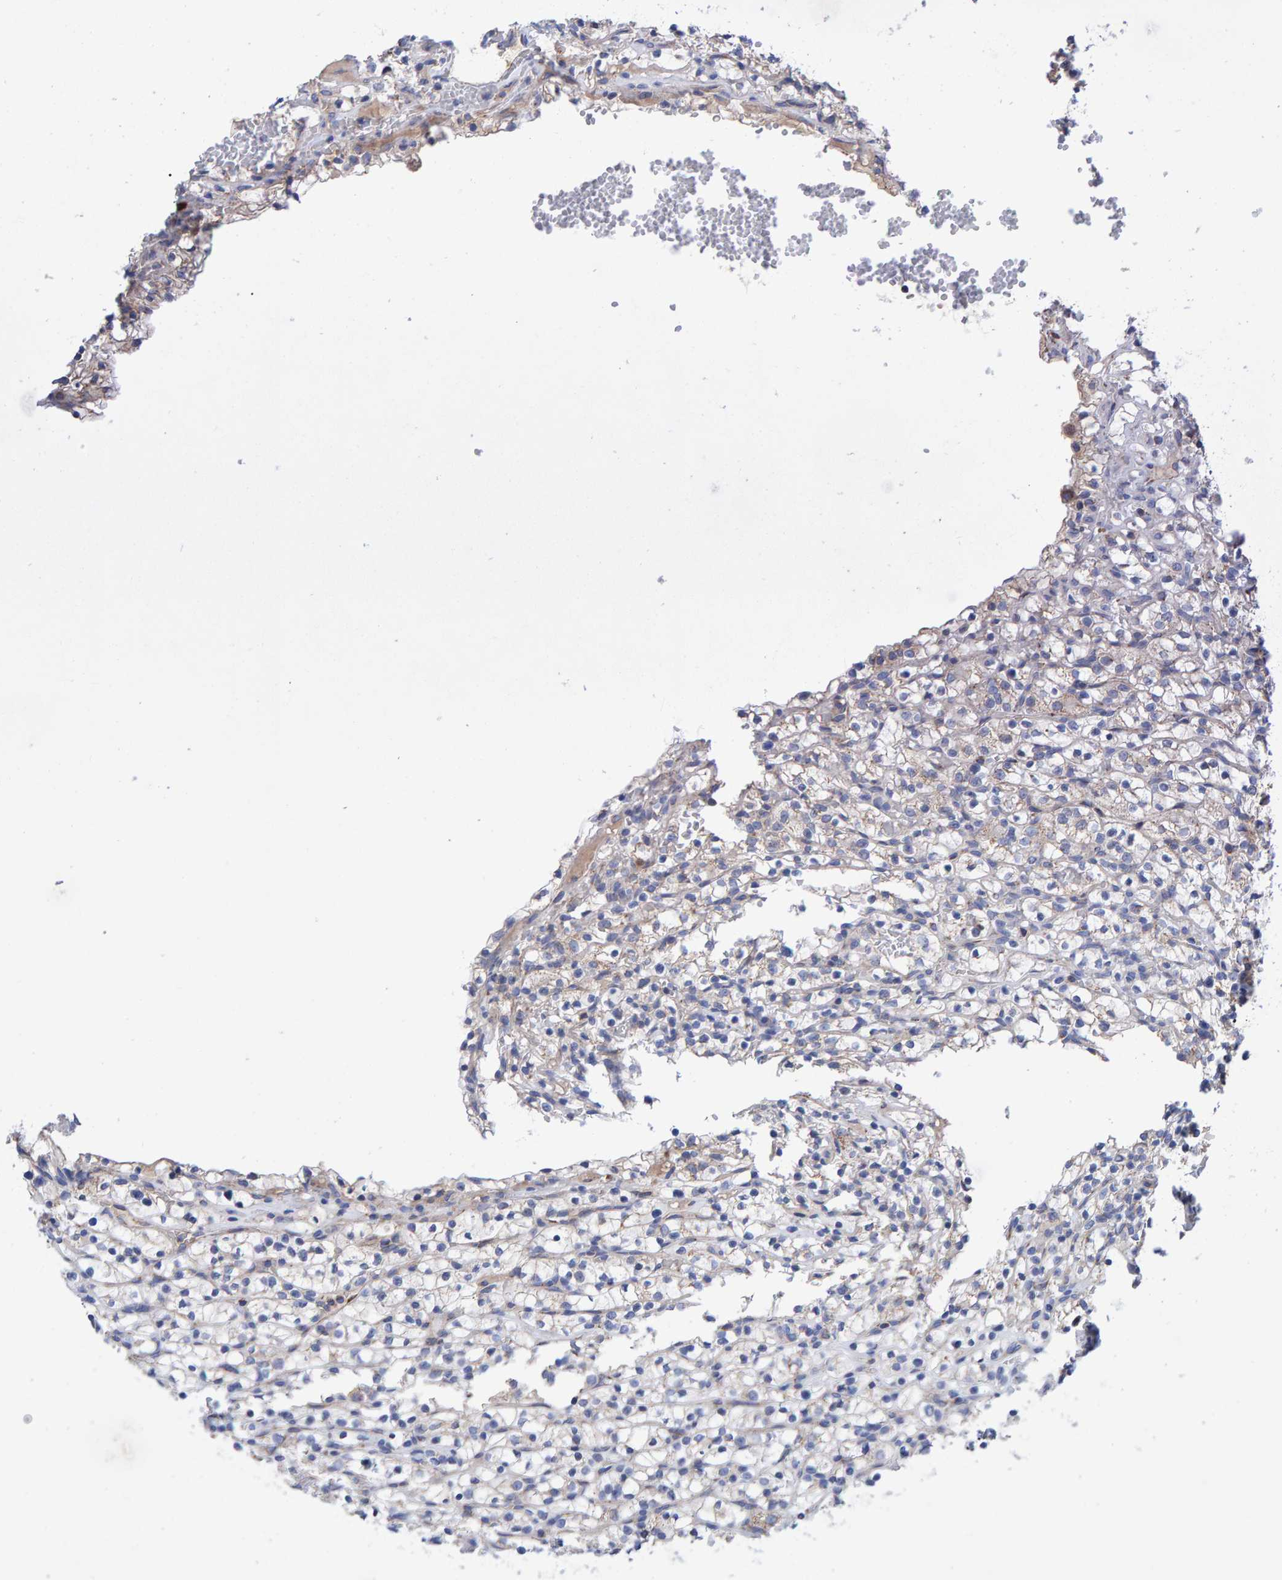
{"staining": {"intensity": "negative", "quantity": "none", "location": "none"}, "tissue": "renal cancer", "cell_type": "Tumor cells", "image_type": "cancer", "snomed": [{"axis": "morphology", "description": "Adenocarcinoma, NOS"}, {"axis": "topography", "description": "Kidney"}], "caption": "IHC of renal adenocarcinoma reveals no staining in tumor cells.", "gene": "EFR3A", "patient": {"sex": "female", "age": 57}}